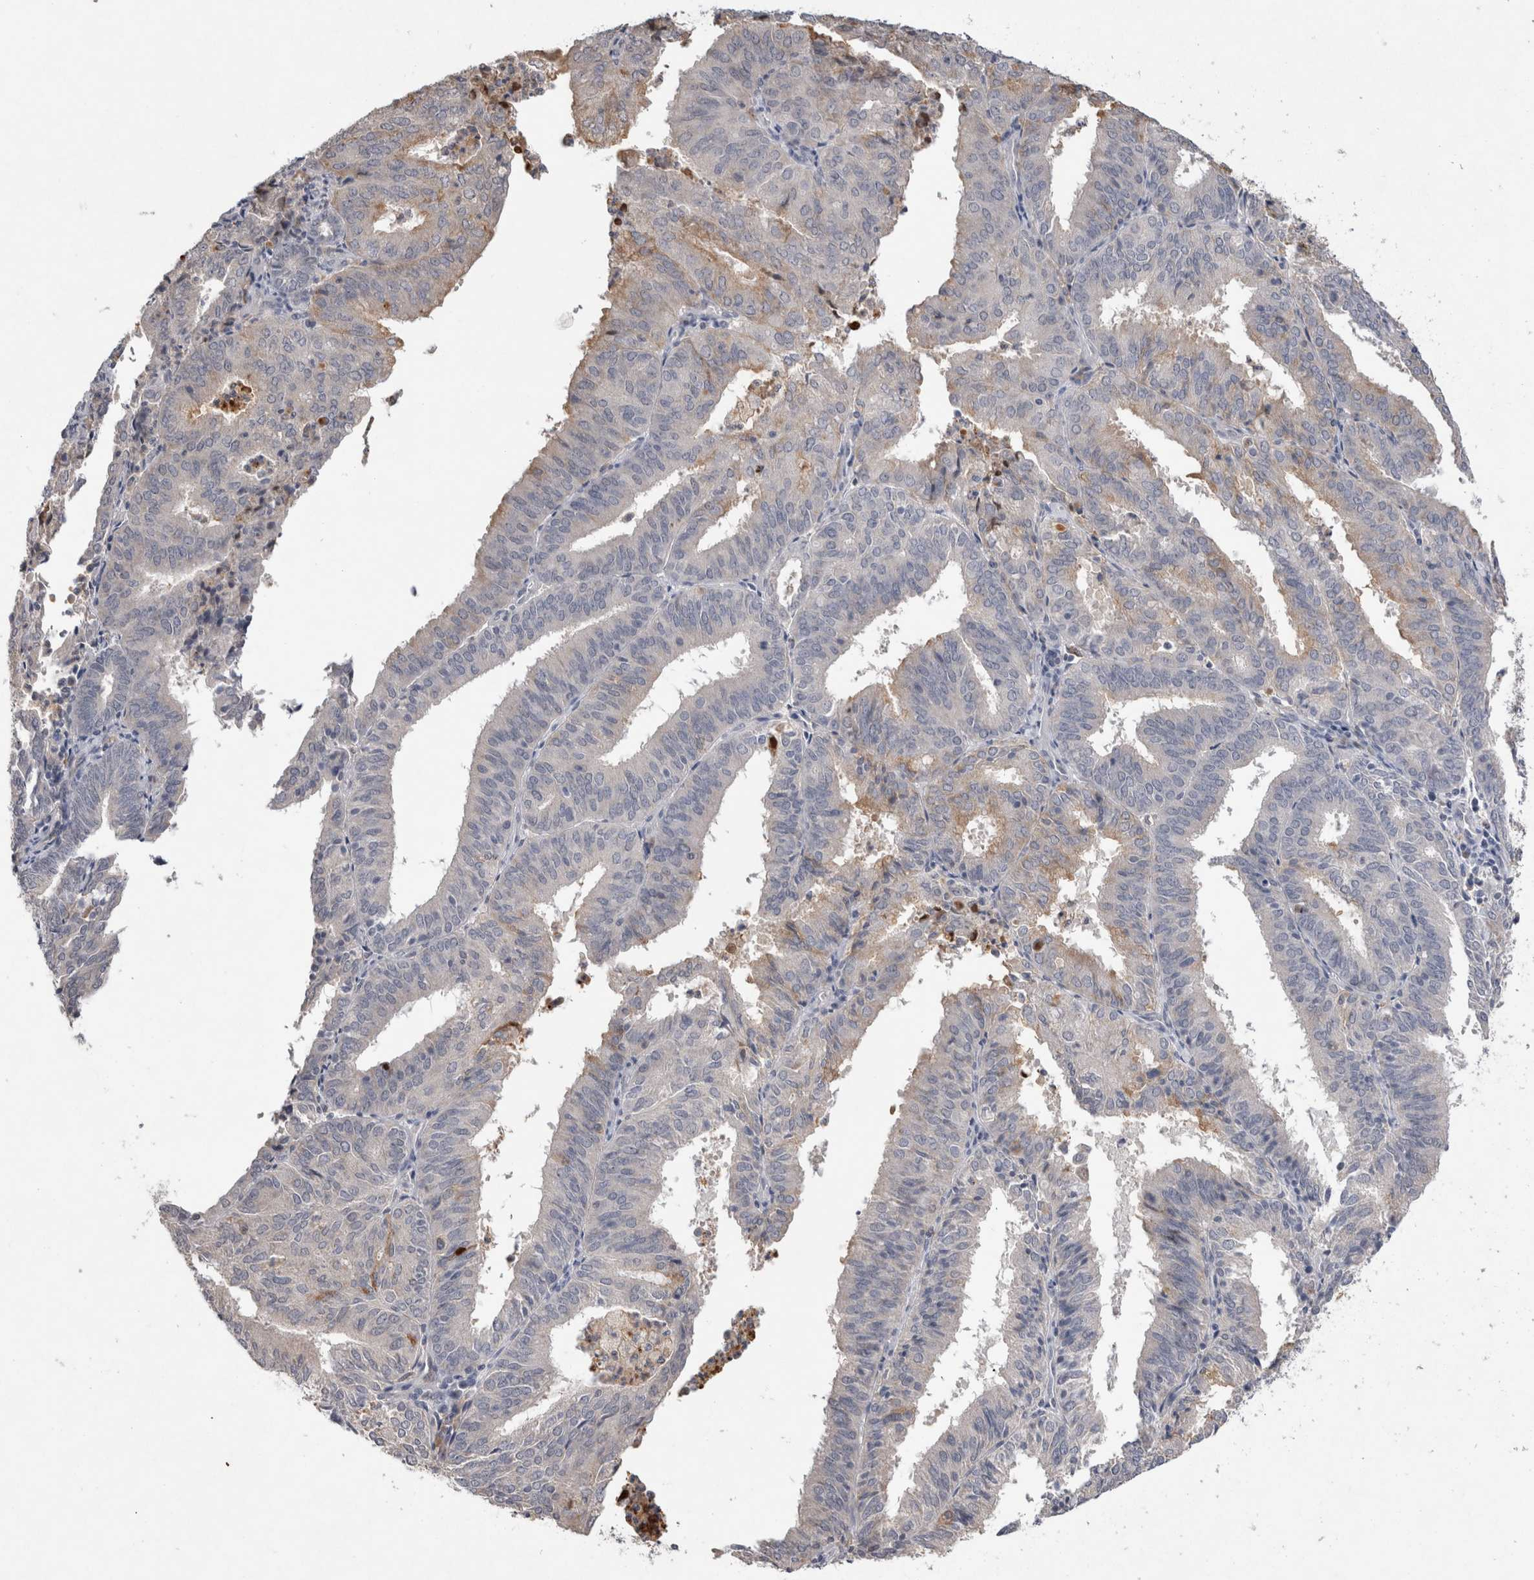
{"staining": {"intensity": "negative", "quantity": "none", "location": "none"}, "tissue": "endometrial cancer", "cell_type": "Tumor cells", "image_type": "cancer", "snomed": [{"axis": "morphology", "description": "Adenocarcinoma, NOS"}, {"axis": "topography", "description": "Uterus"}], "caption": "The histopathology image shows no staining of tumor cells in endometrial cancer.", "gene": "VSIG4", "patient": {"sex": "female", "age": 60}}